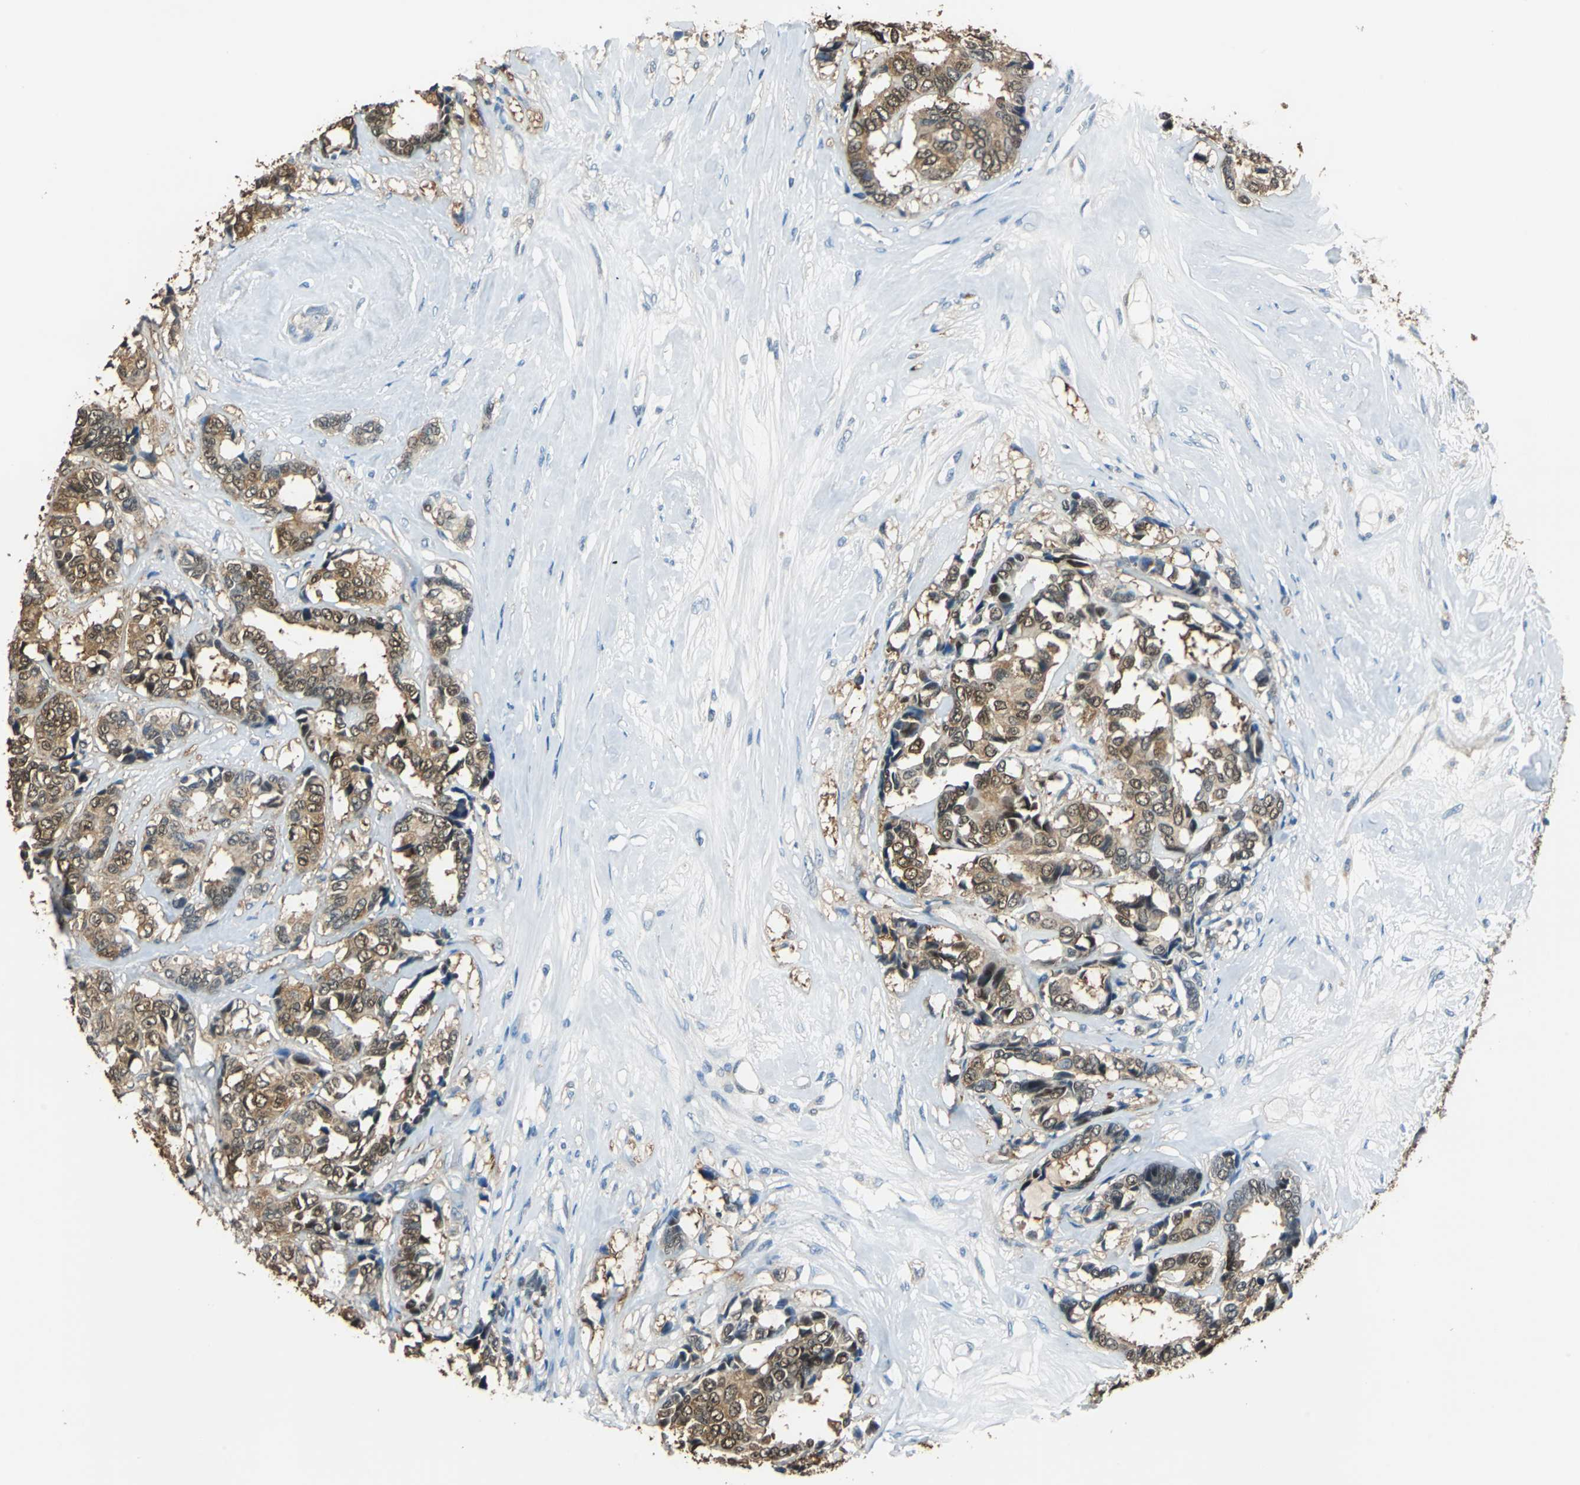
{"staining": {"intensity": "strong", "quantity": ">75%", "location": "cytoplasmic/membranous,nuclear"}, "tissue": "breast cancer", "cell_type": "Tumor cells", "image_type": "cancer", "snomed": [{"axis": "morphology", "description": "Duct carcinoma"}, {"axis": "topography", "description": "Breast"}], "caption": "Breast cancer tissue displays strong cytoplasmic/membranous and nuclear expression in about >75% of tumor cells, visualized by immunohistochemistry. The protein is shown in brown color, while the nuclei are stained blue.", "gene": "FKBP4", "patient": {"sex": "female", "age": 87}}